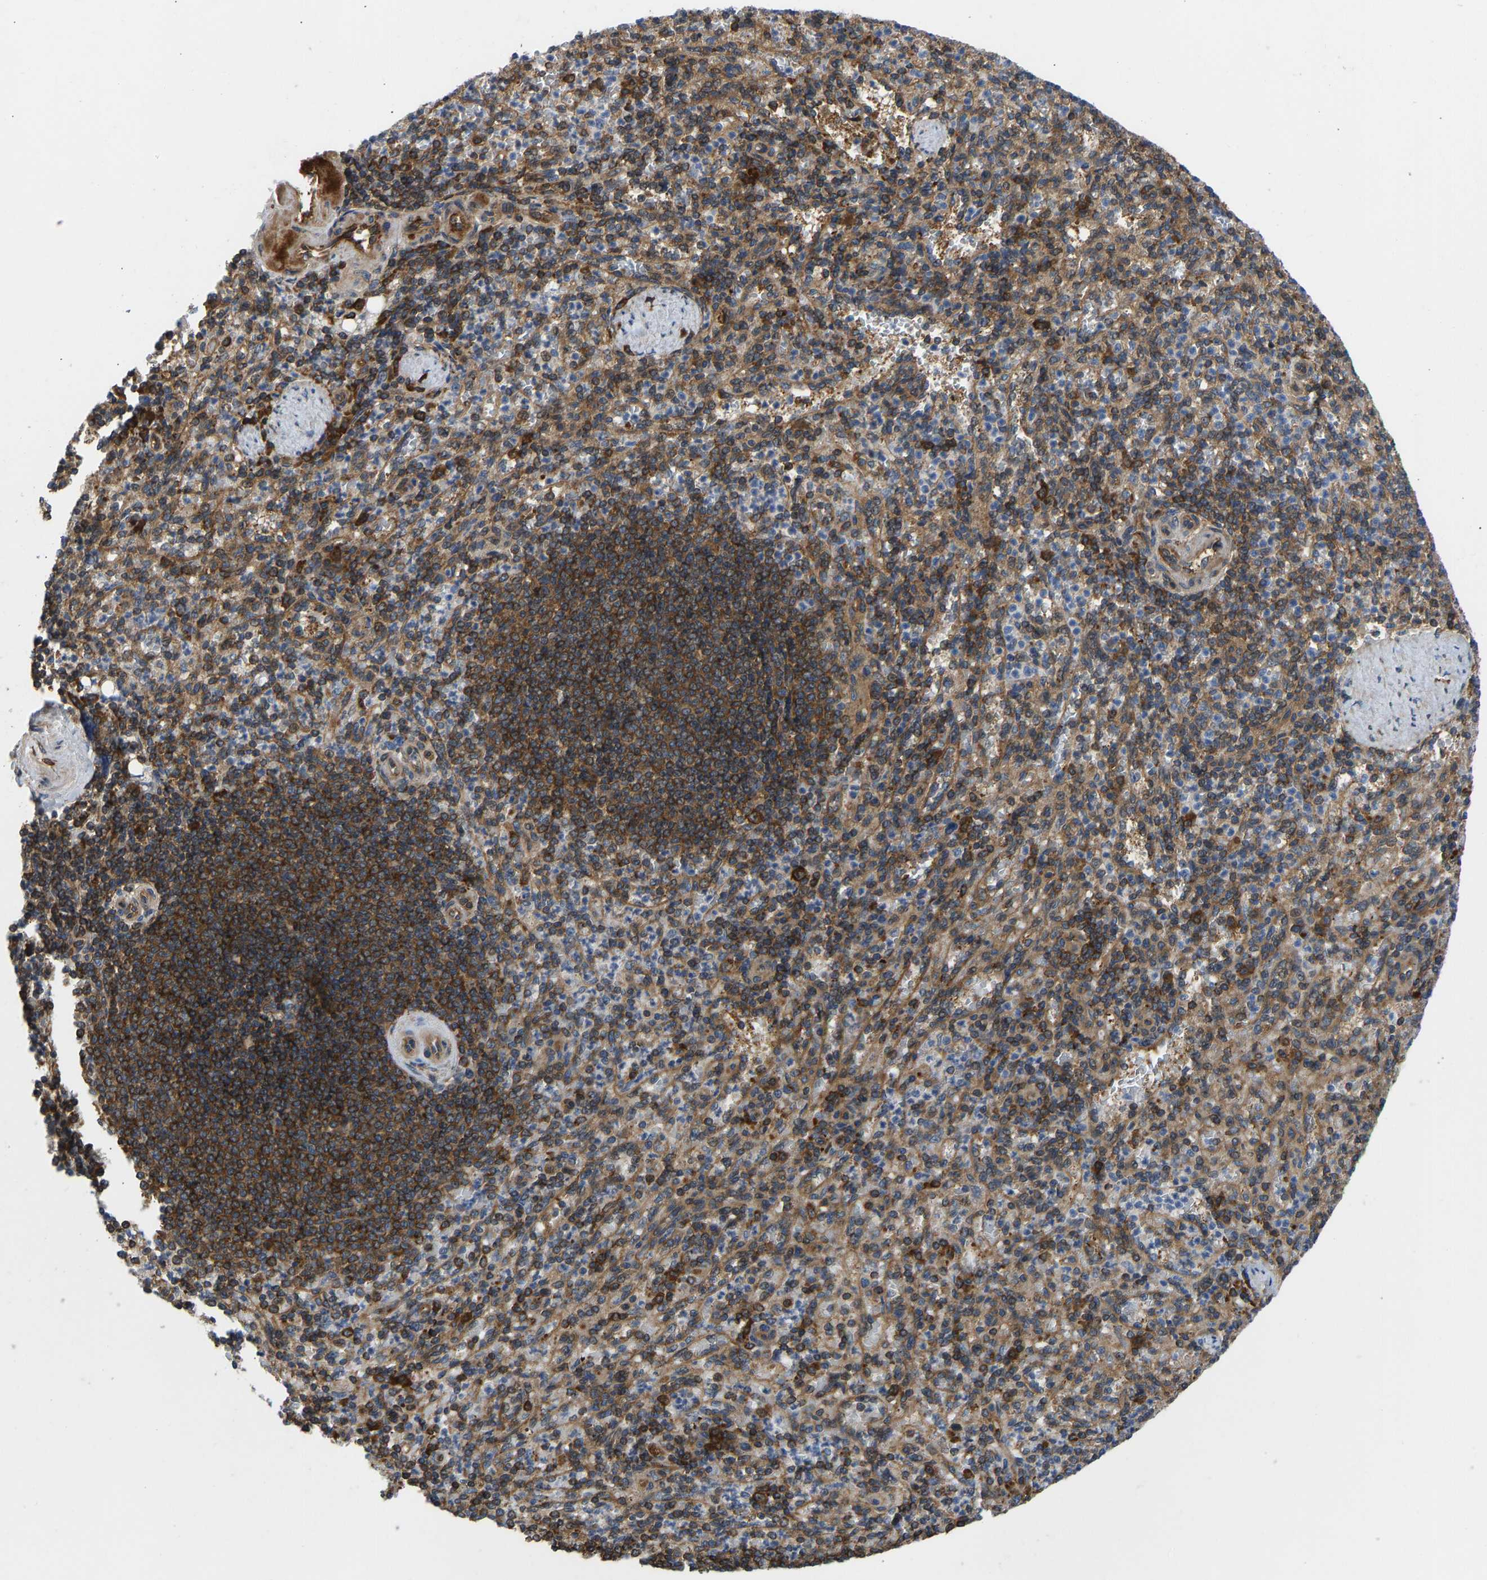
{"staining": {"intensity": "moderate", "quantity": "25%-75%", "location": "cytoplasmic/membranous"}, "tissue": "spleen", "cell_type": "Cells in red pulp", "image_type": "normal", "snomed": [{"axis": "morphology", "description": "Normal tissue, NOS"}, {"axis": "topography", "description": "Spleen"}], "caption": "This is a micrograph of immunohistochemistry (IHC) staining of benign spleen, which shows moderate expression in the cytoplasmic/membranous of cells in red pulp.", "gene": "RASGRF2", "patient": {"sex": "female", "age": 74}}